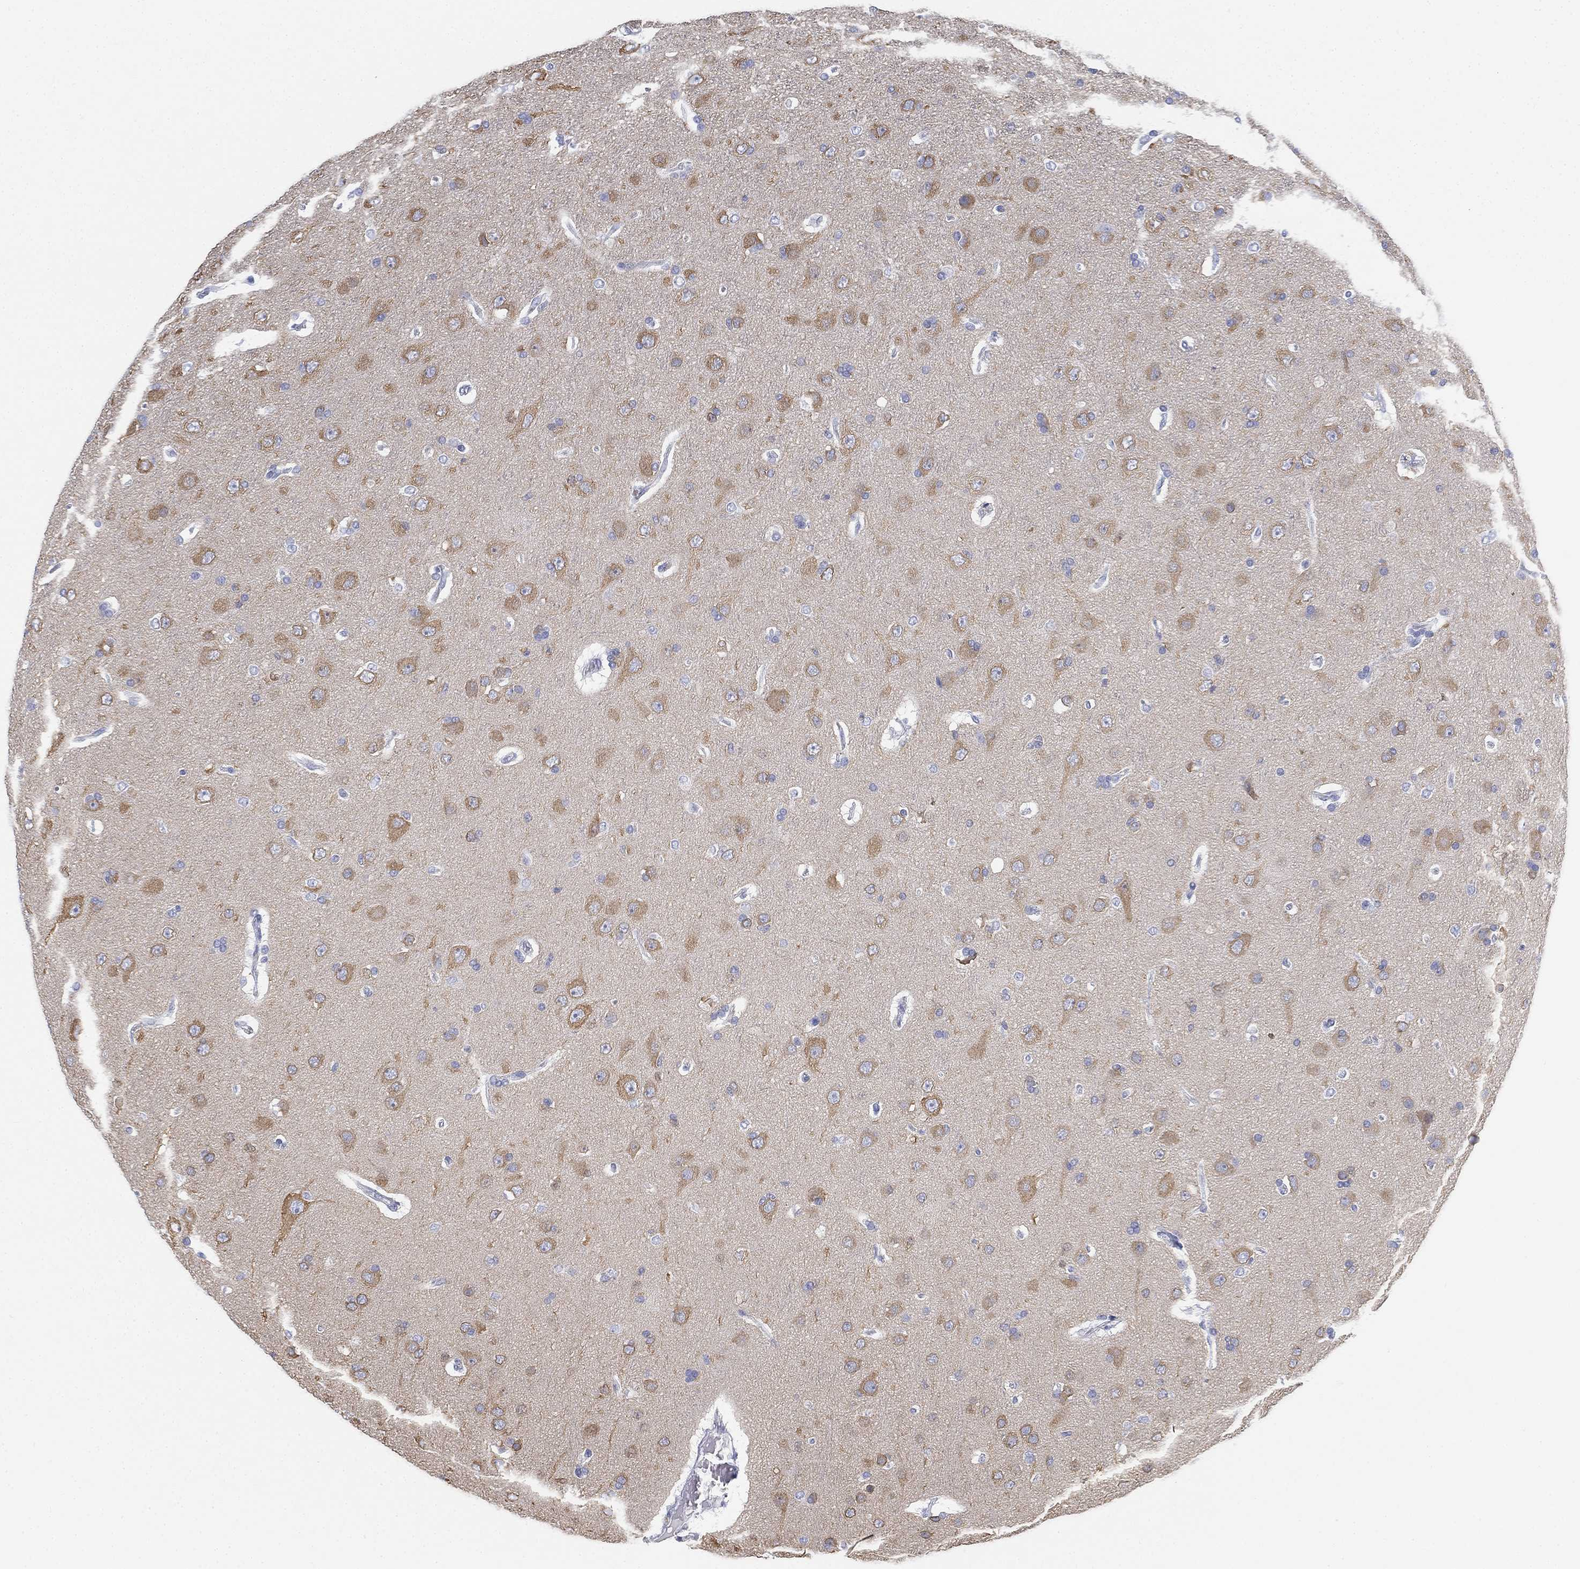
{"staining": {"intensity": "negative", "quantity": "none", "location": "none"}, "tissue": "glioma", "cell_type": "Tumor cells", "image_type": "cancer", "snomed": [{"axis": "morphology", "description": "Glioma, malignant, NOS"}, {"axis": "topography", "description": "Cerebral cortex"}], "caption": "Protein analysis of glioma (malignant) exhibits no significant positivity in tumor cells.", "gene": "GCNA", "patient": {"sex": "male", "age": 58}}